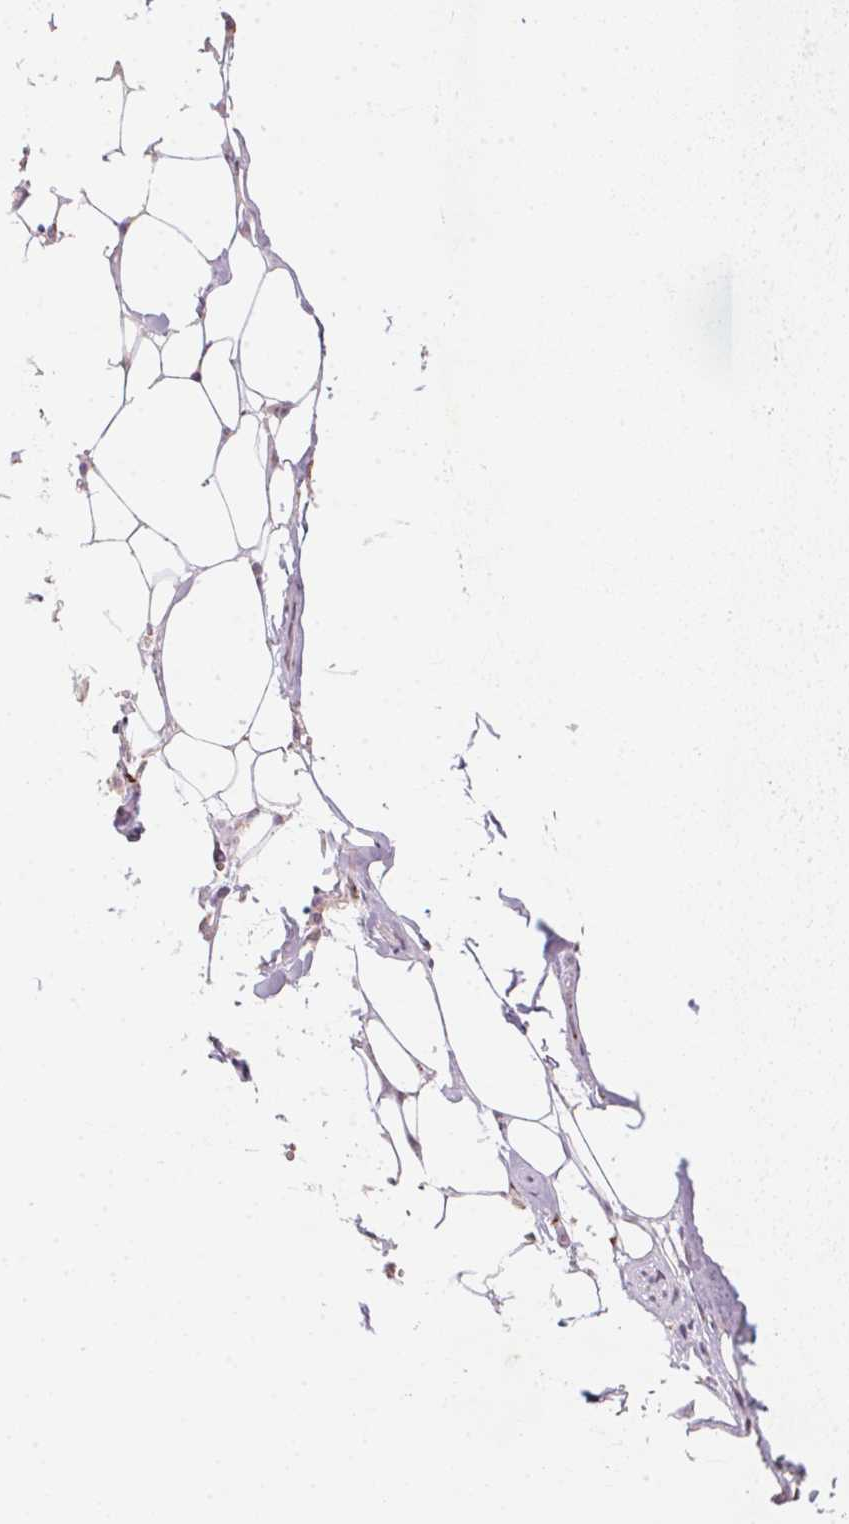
{"staining": {"intensity": "negative", "quantity": "none", "location": "none"}, "tissue": "adipose tissue", "cell_type": "Adipocytes", "image_type": "normal", "snomed": [{"axis": "morphology", "description": "Normal tissue, NOS"}, {"axis": "morphology", "description": "Squamous cell carcinoma, NOS"}, {"axis": "topography", "description": "Cartilage tissue"}, {"axis": "topography", "description": "Bronchus"}, {"axis": "topography", "description": "Lung"}], "caption": "Histopathology image shows no protein expression in adipocytes of unremarkable adipose tissue. (DAB immunohistochemistry (IHC), high magnification).", "gene": "RAB22A", "patient": {"sex": "male", "age": 66}}